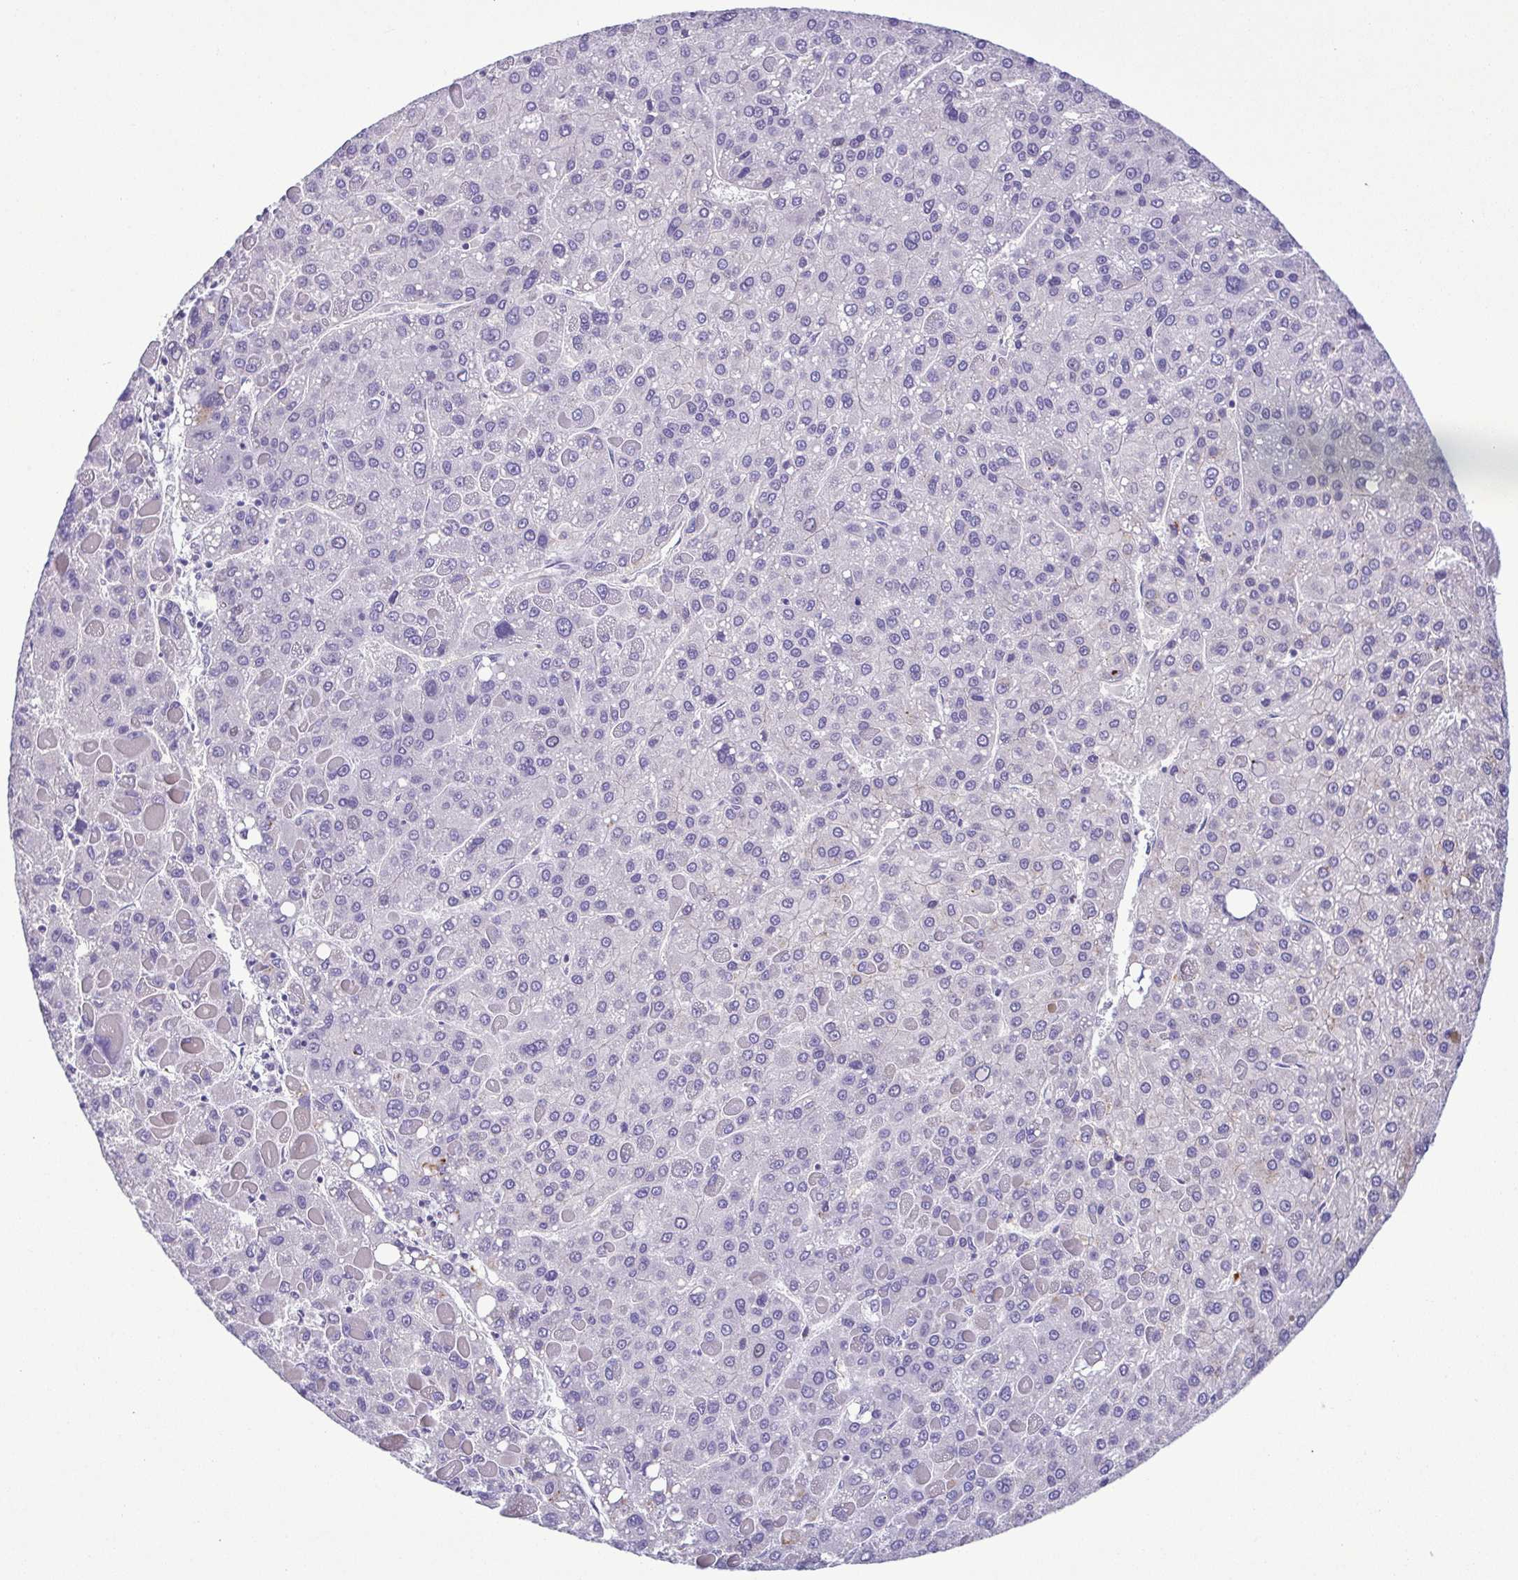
{"staining": {"intensity": "negative", "quantity": "none", "location": "none"}, "tissue": "liver cancer", "cell_type": "Tumor cells", "image_type": "cancer", "snomed": [{"axis": "morphology", "description": "Carcinoma, Hepatocellular, NOS"}, {"axis": "topography", "description": "Liver"}], "caption": "There is no significant positivity in tumor cells of liver cancer. The staining is performed using DAB (3,3'-diaminobenzidine) brown chromogen with nuclei counter-stained in using hematoxylin.", "gene": "TIPIN", "patient": {"sex": "female", "age": 82}}